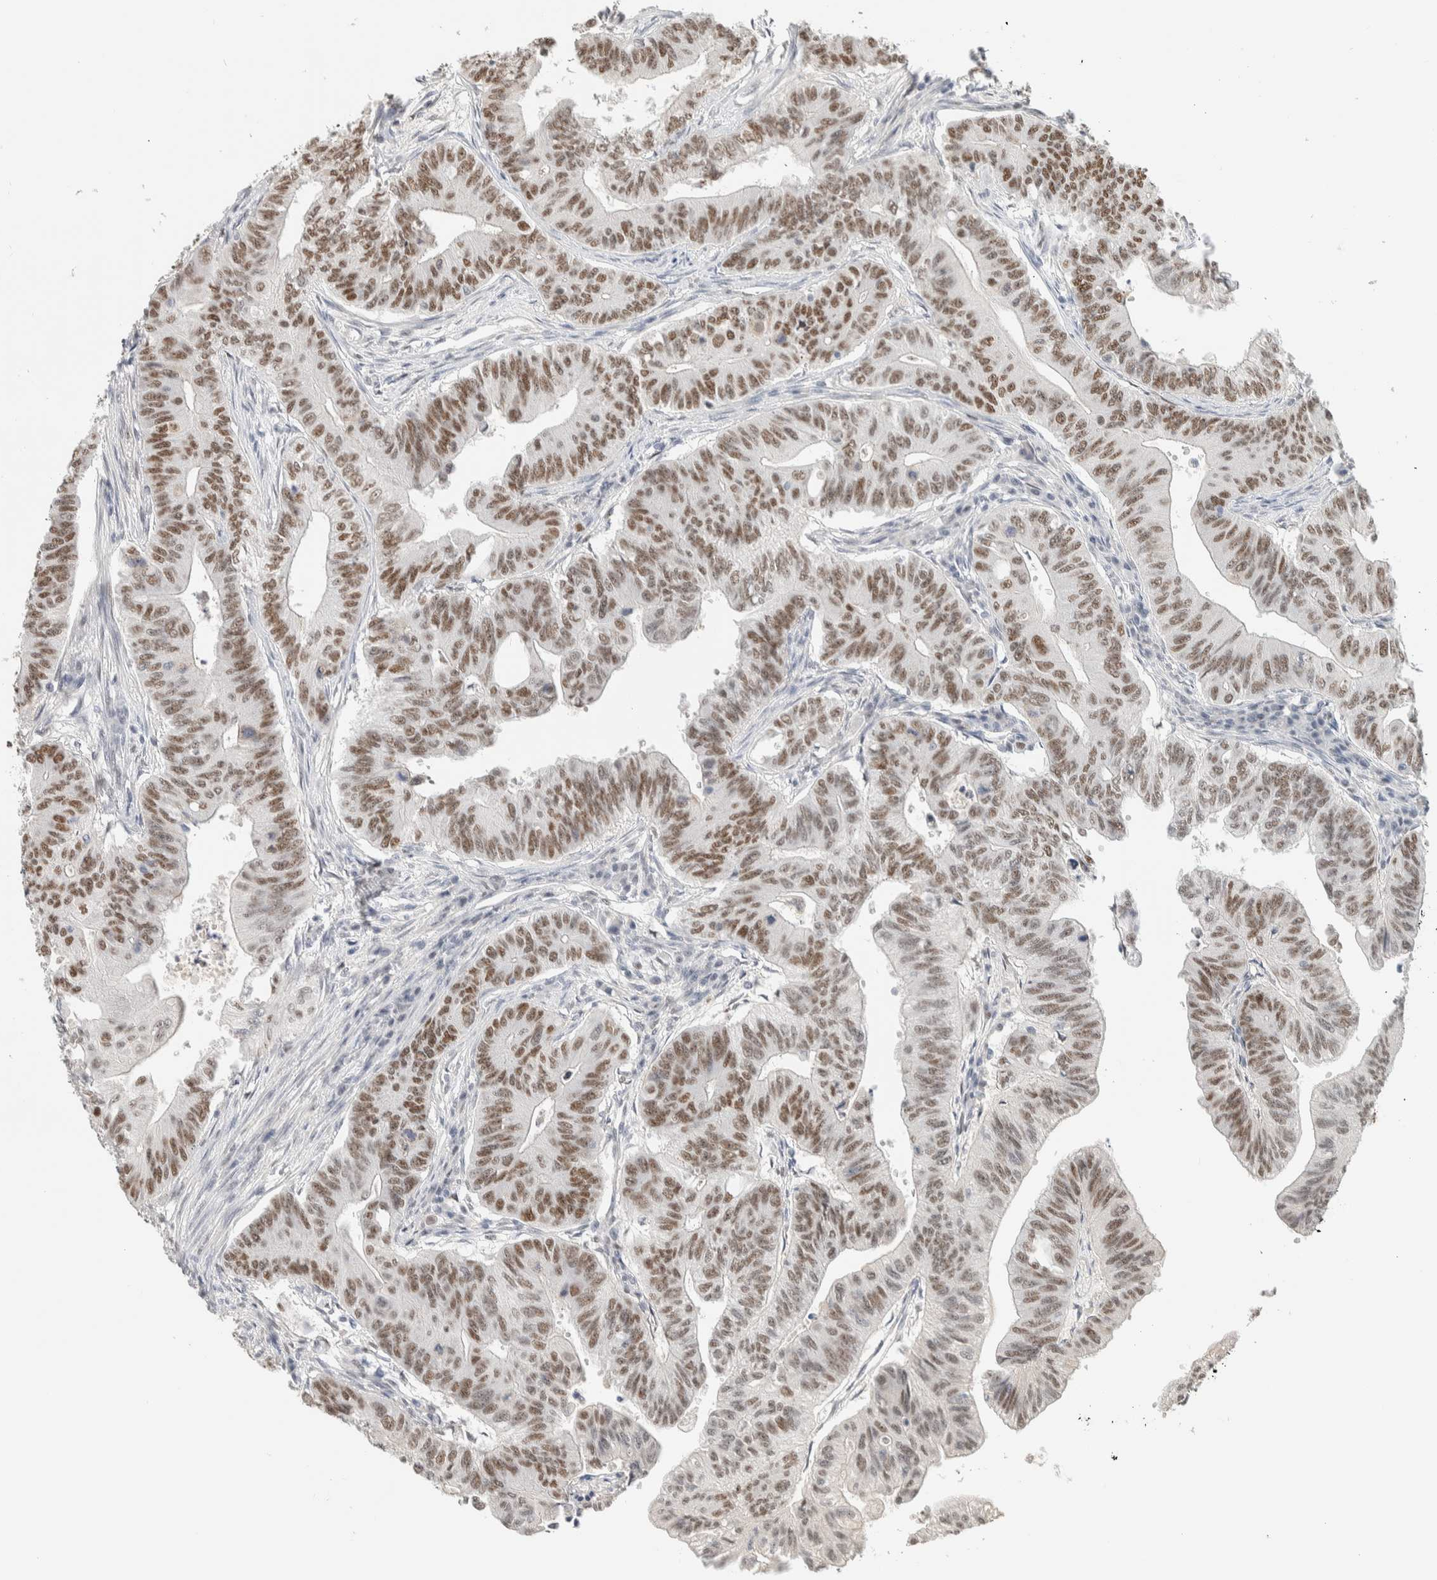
{"staining": {"intensity": "moderate", "quantity": ">75%", "location": "nuclear"}, "tissue": "colorectal cancer", "cell_type": "Tumor cells", "image_type": "cancer", "snomed": [{"axis": "morphology", "description": "Adenoma, NOS"}, {"axis": "morphology", "description": "Adenocarcinoma, NOS"}, {"axis": "topography", "description": "Colon"}], "caption": "Moderate nuclear positivity is present in about >75% of tumor cells in colorectal cancer (adenoma).", "gene": "PUS7", "patient": {"sex": "male", "age": 79}}